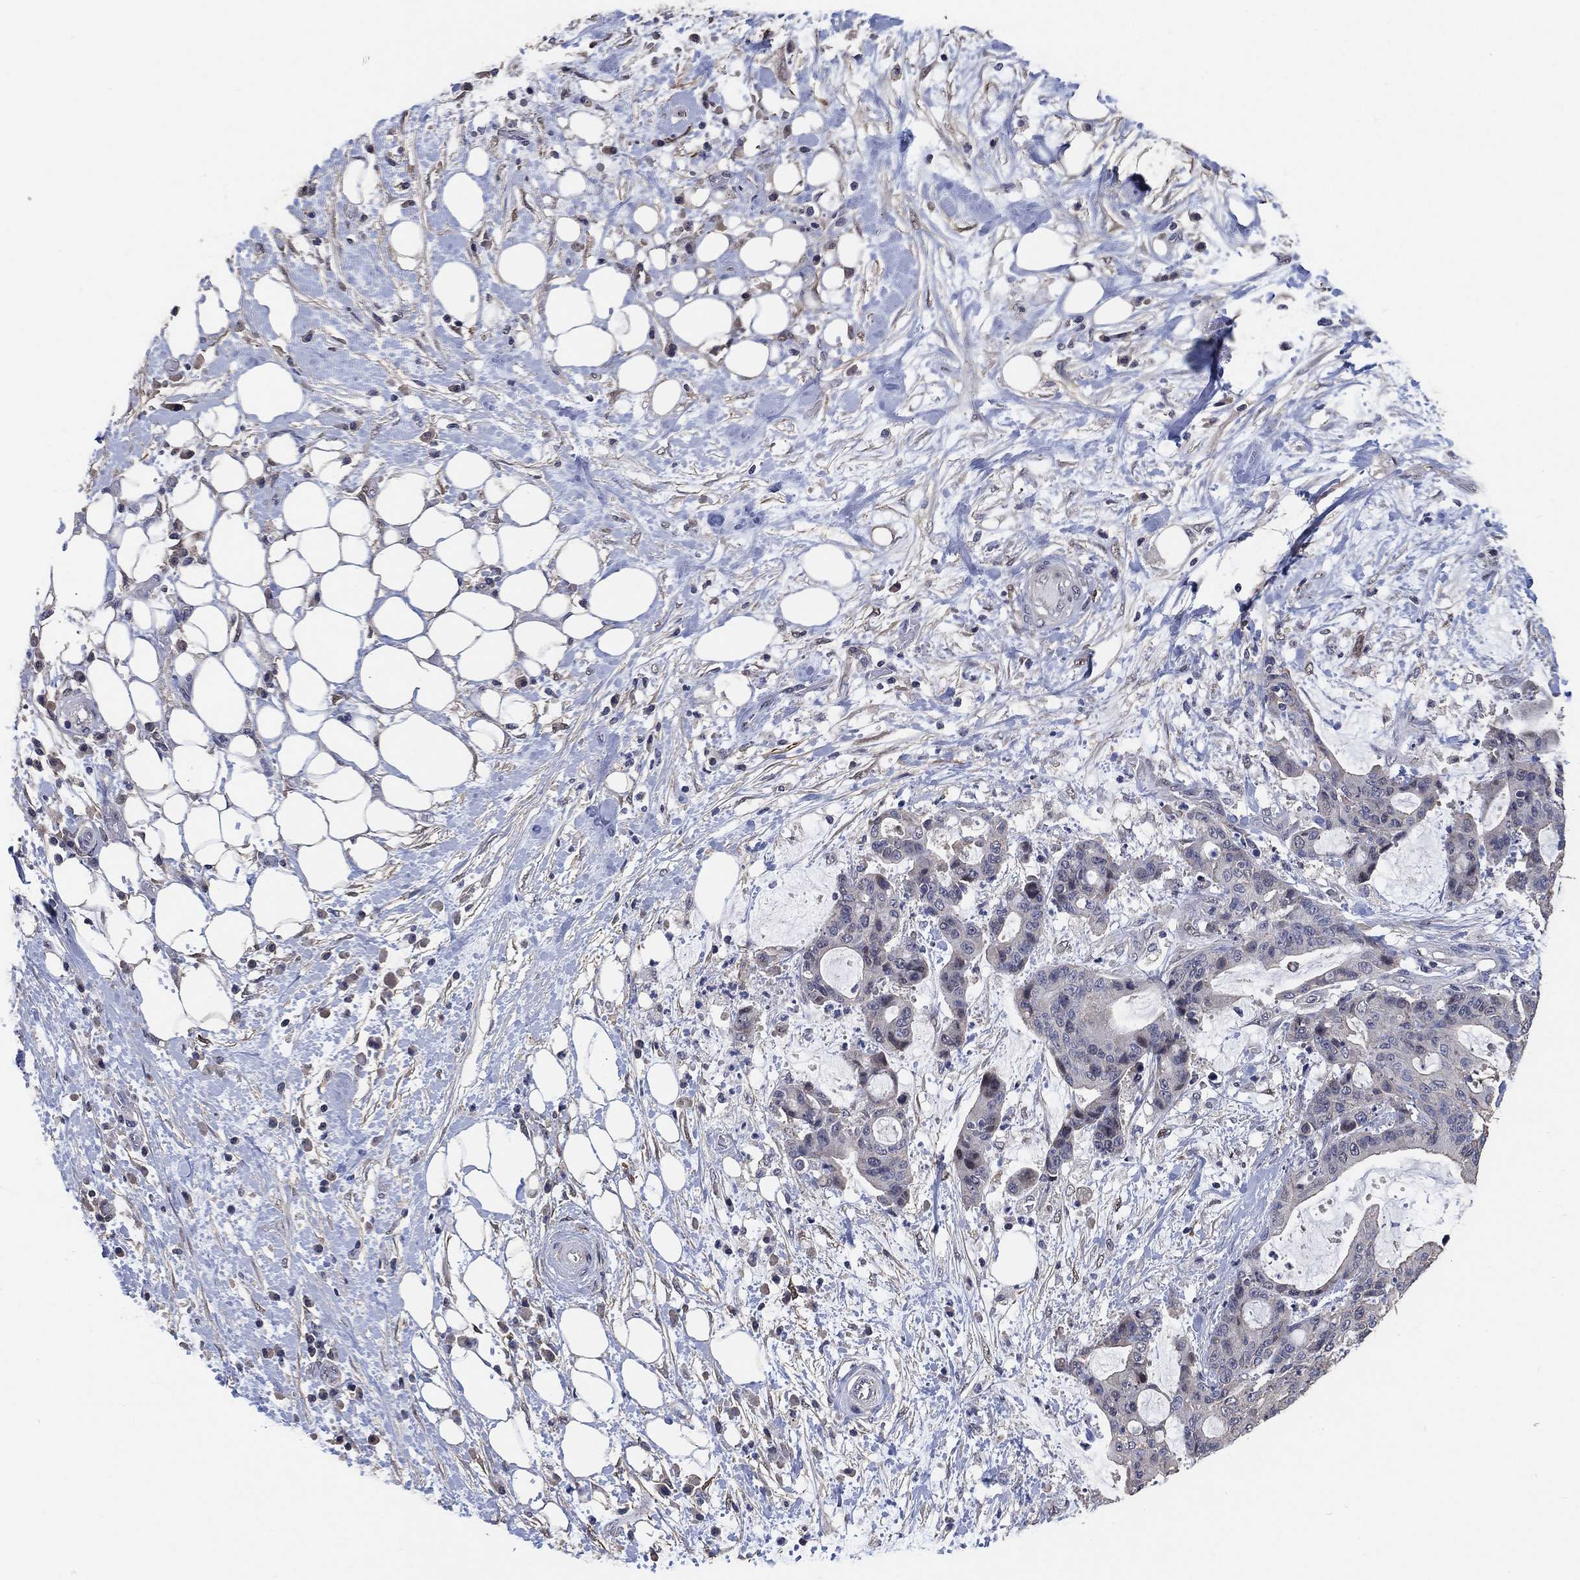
{"staining": {"intensity": "negative", "quantity": "none", "location": "none"}, "tissue": "liver cancer", "cell_type": "Tumor cells", "image_type": "cancer", "snomed": [{"axis": "morphology", "description": "Cholangiocarcinoma"}, {"axis": "topography", "description": "Liver"}], "caption": "This is an IHC image of cholangiocarcinoma (liver). There is no positivity in tumor cells.", "gene": "KLK5", "patient": {"sex": "female", "age": 73}}